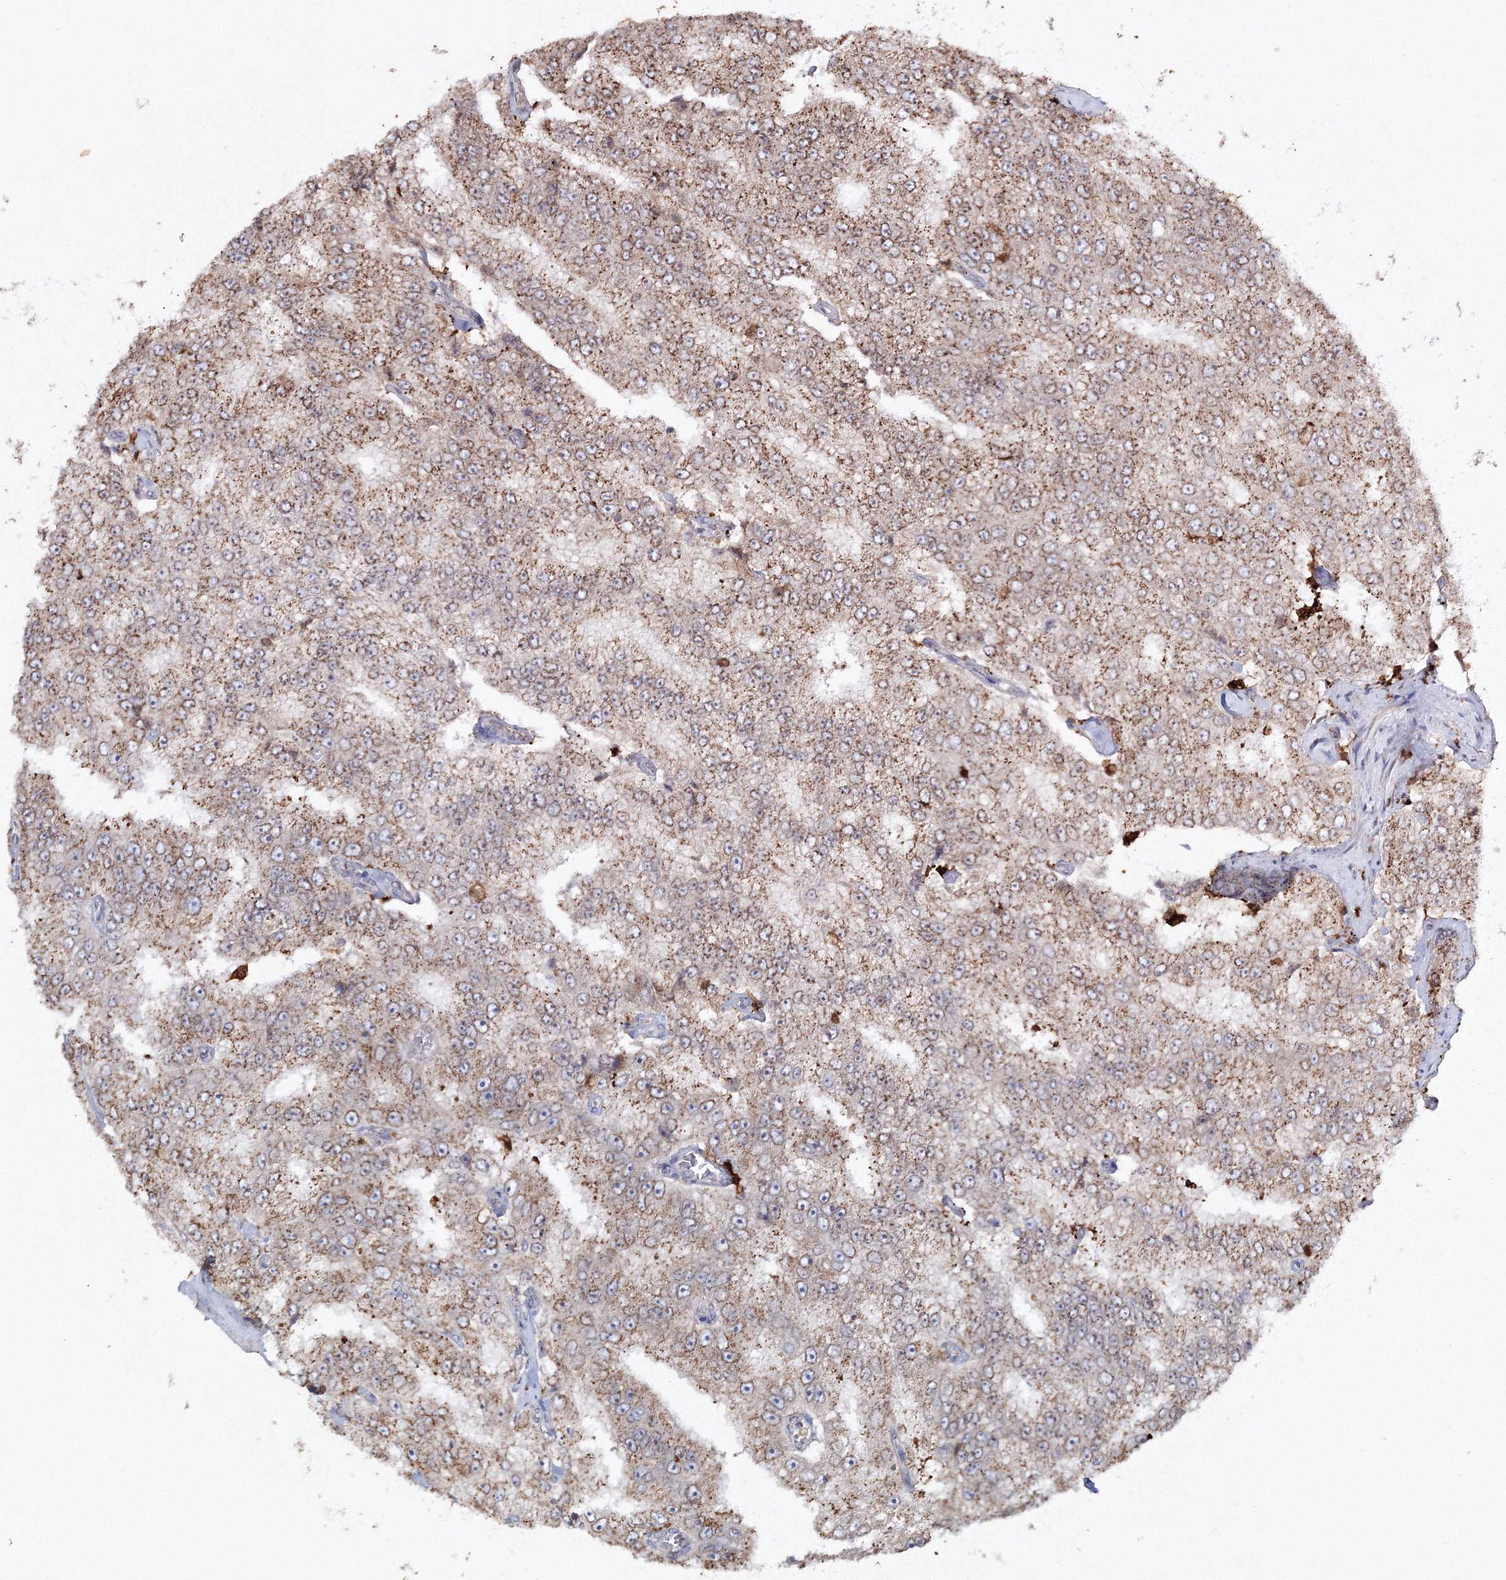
{"staining": {"intensity": "moderate", "quantity": ">75%", "location": "cytoplasmic/membranous"}, "tissue": "prostate cancer", "cell_type": "Tumor cells", "image_type": "cancer", "snomed": [{"axis": "morphology", "description": "Adenocarcinoma, High grade"}, {"axis": "topography", "description": "Prostate"}], "caption": "High-power microscopy captured an IHC image of prostate adenocarcinoma (high-grade), revealing moderate cytoplasmic/membranous staining in about >75% of tumor cells.", "gene": "ARCN1", "patient": {"sex": "male", "age": 58}}